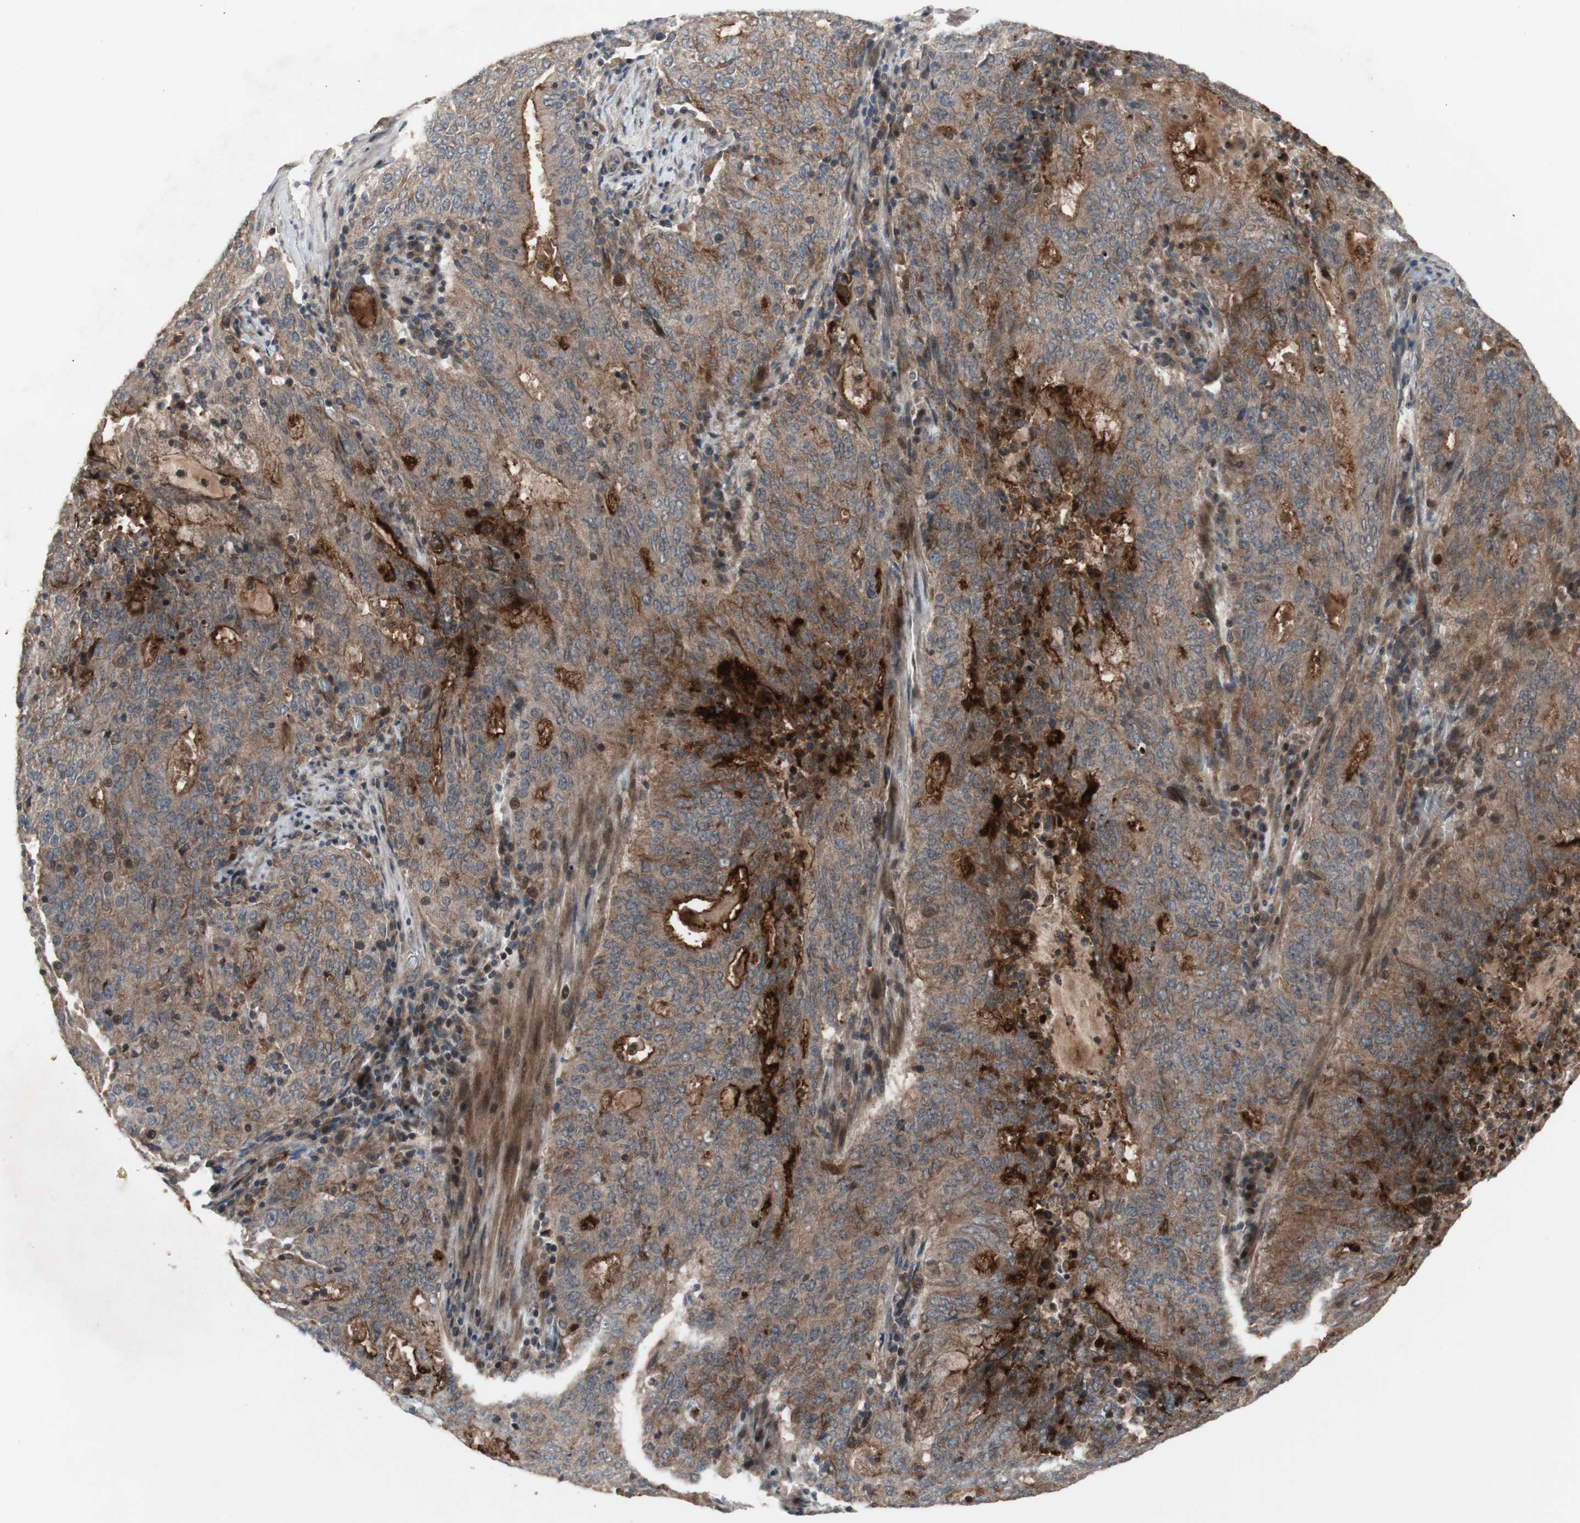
{"staining": {"intensity": "weak", "quantity": ">75%", "location": "cytoplasmic/membranous"}, "tissue": "cervical cancer", "cell_type": "Tumor cells", "image_type": "cancer", "snomed": [{"axis": "morphology", "description": "Adenocarcinoma, NOS"}, {"axis": "topography", "description": "Cervix"}], "caption": "Immunohistochemistry (IHC) of cervical adenocarcinoma shows low levels of weak cytoplasmic/membranous expression in approximately >75% of tumor cells.", "gene": "OAZ1", "patient": {"sex": "female", "age": 44}}